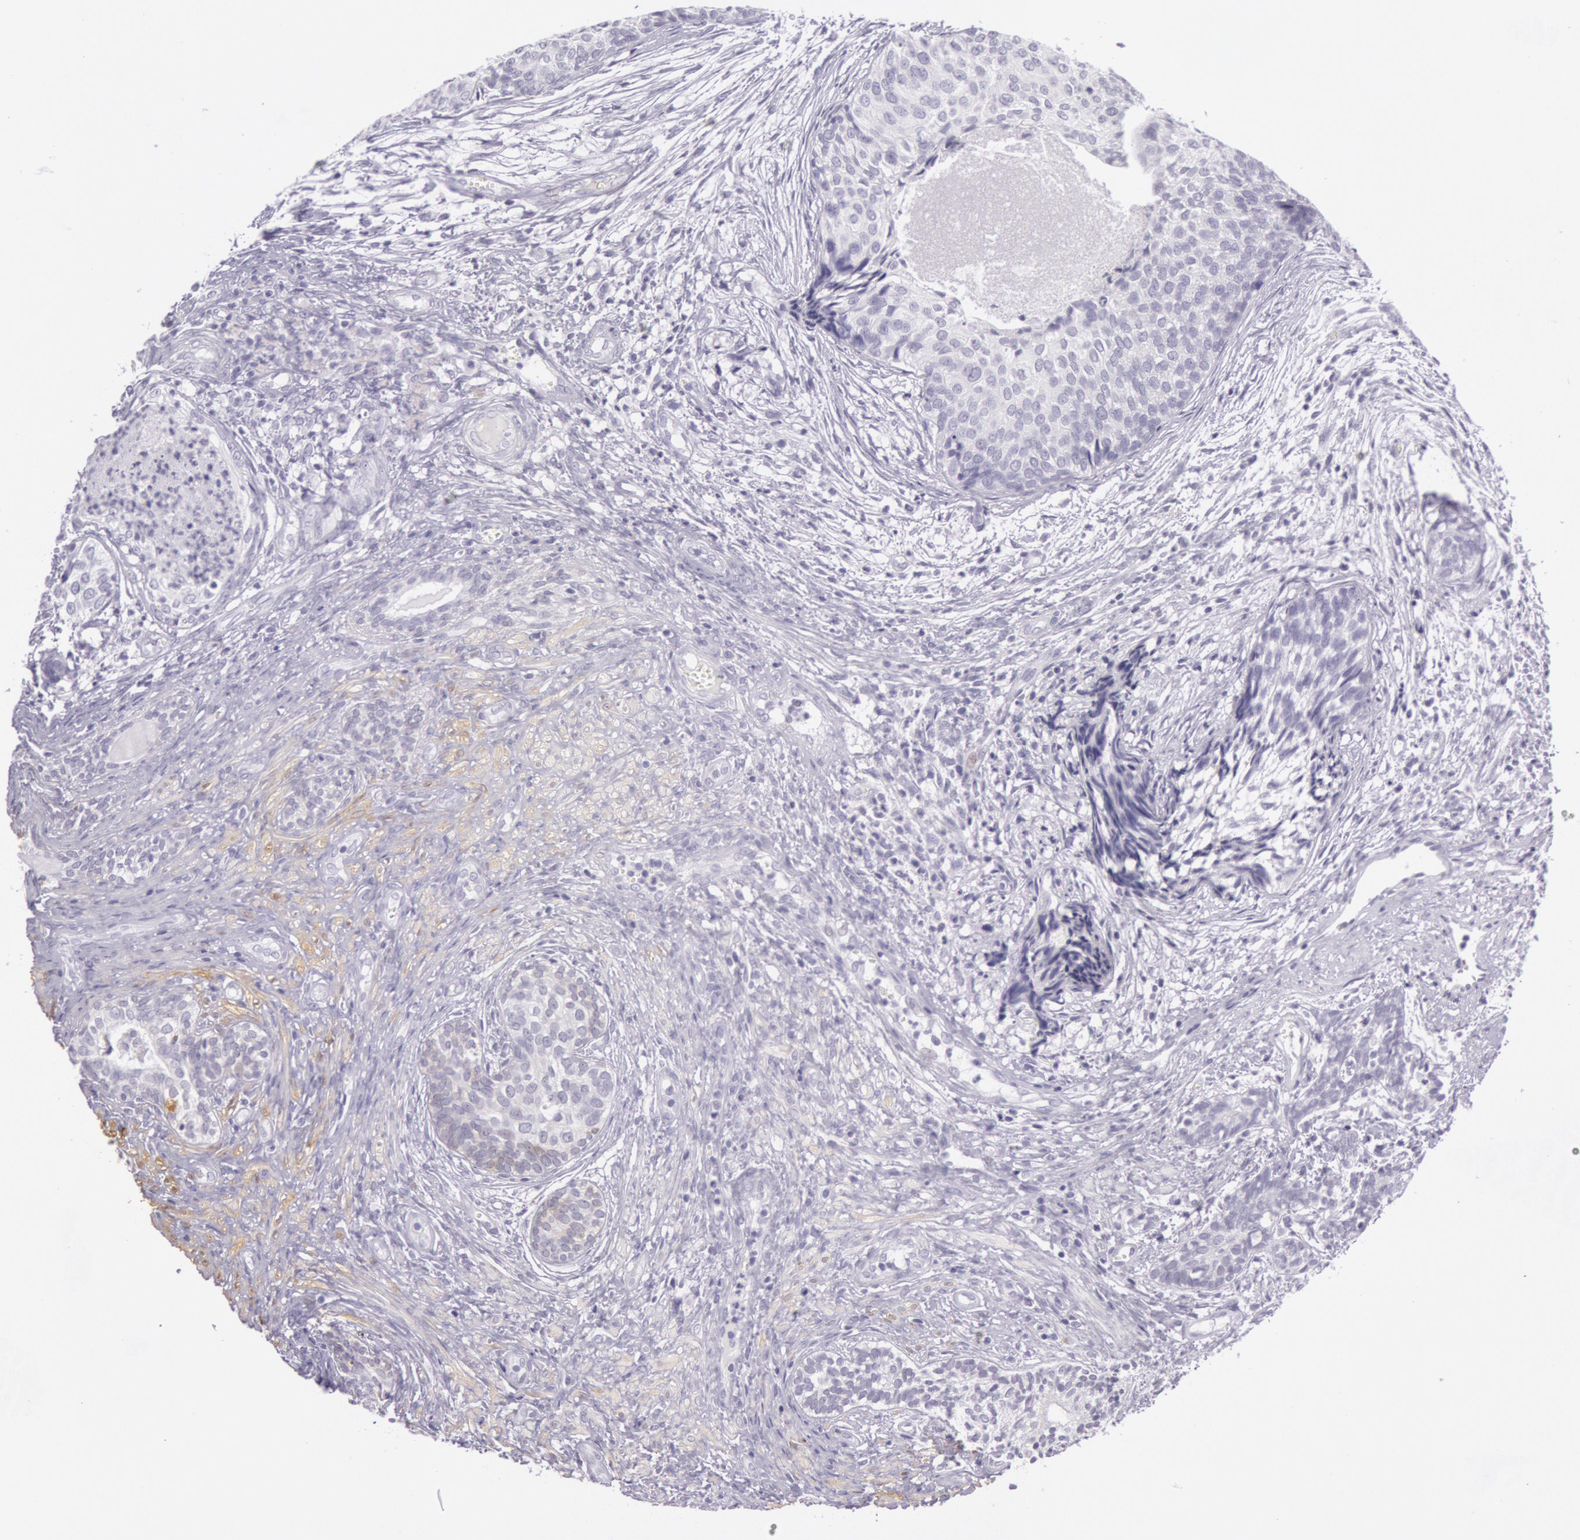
{"staining": {"intensity": "negative", "quantity": "none", "location": "none"}, "tissue": "urothelial cancer", "cell_type": "Tumor cells", "image_type": "cancer", "snomed": [{"axis": "morphology", "description": "Urothelial carcinoma, Low grade"}, {"axis": "topography", "description": "Urinary bladder"}], "caption": "Immunohistochemistry micrograph of neoplastic tissue: urothelial cancer stained with DAB (3,3'-diaminobenzidine) reveals no significant protein expression in tumor cells.", "gene": "CKB", "patient": {"sex": "male", "age": 84}}